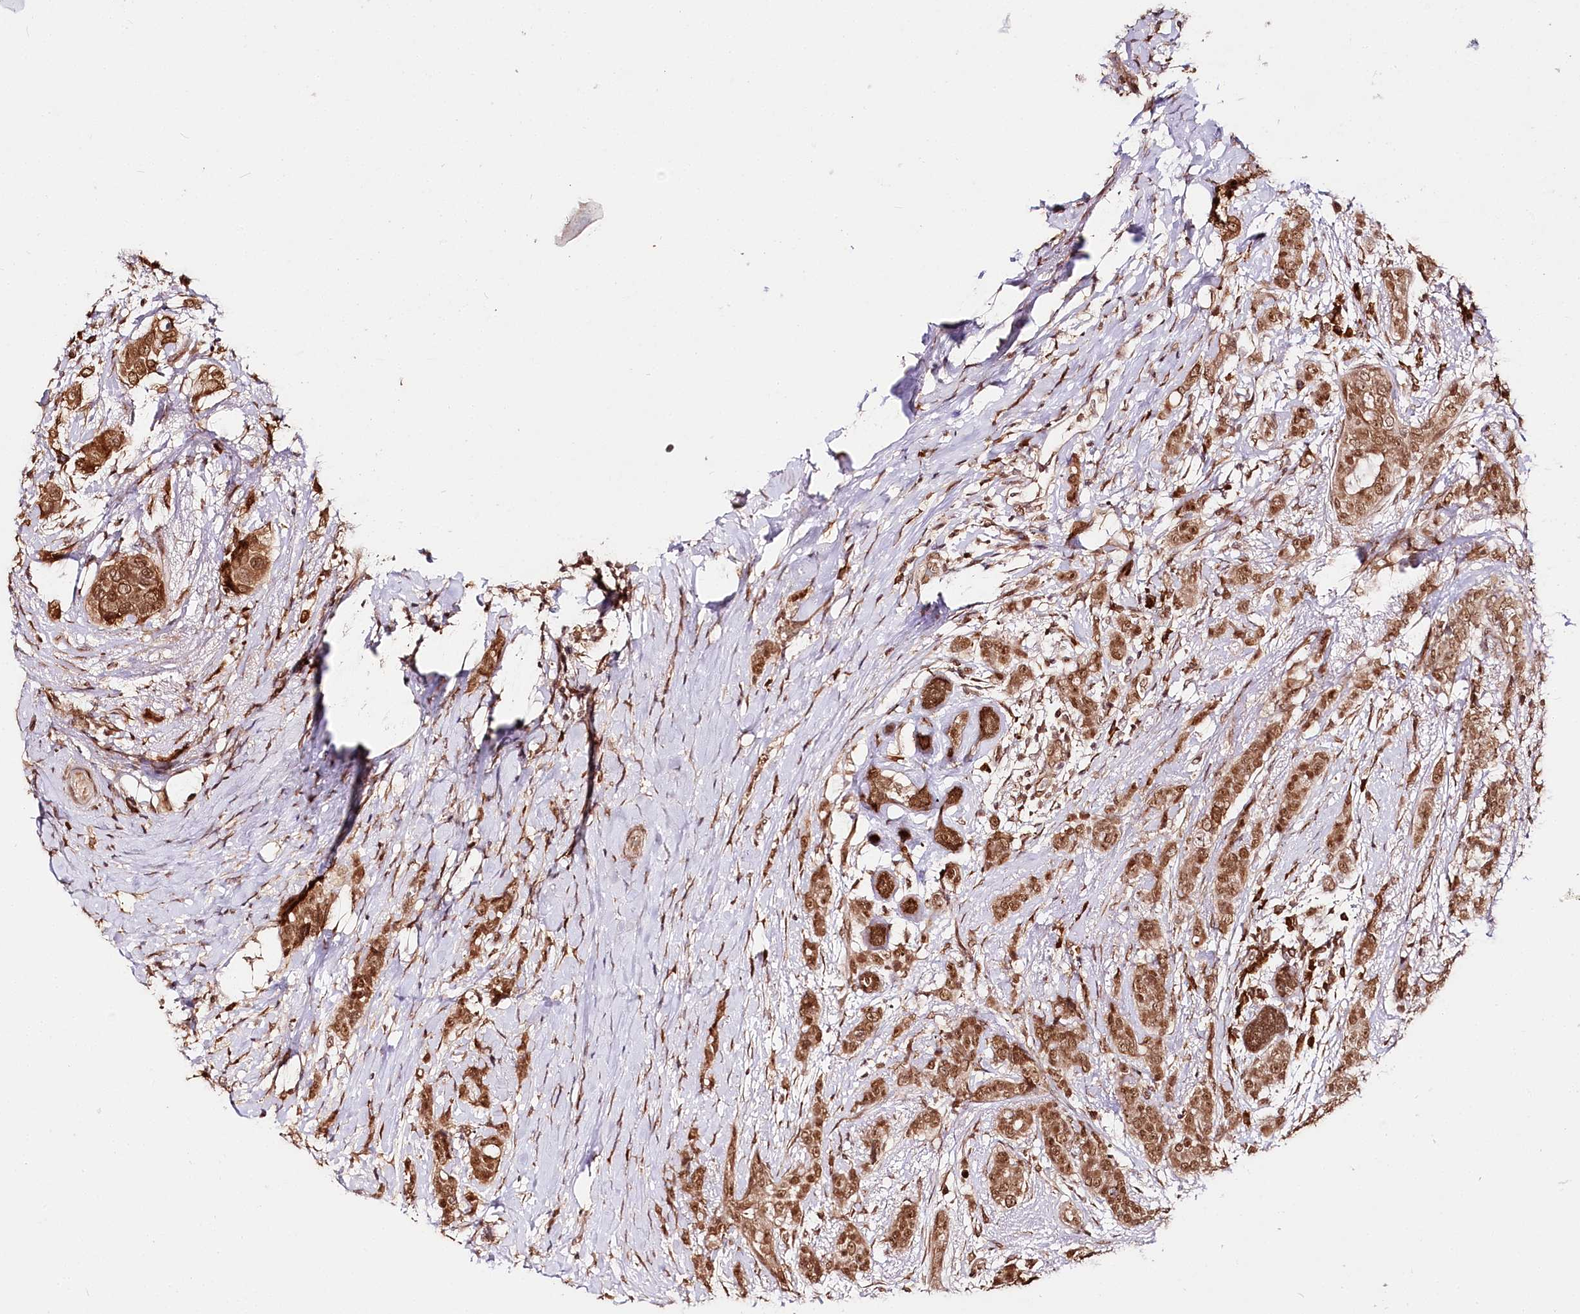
{"staining": {"intensity": "moderate", "quantity": ">75%", "location": "cytoplasmic/membranous,nuclear"}, "tissue": "breast cancer", "cell_type": "Tumor cells", "image_type": "cancer", "snomed": [{"axis": "morphology", "description": "Lobular carcinoma"}, {"axis": "topography", "description": "Breast"}], "caption": "Immunohistochemistry histopathology image of breast cancer (lobular carcinoma) stained for a protein (brown), which demonstrates medium levels of moderate cytoplasmic/membranous and nuclear expression in about >75% of tumor cells.", "gene": "ENSG00000144785", "patient": {"sex": "female", "age": 51}}